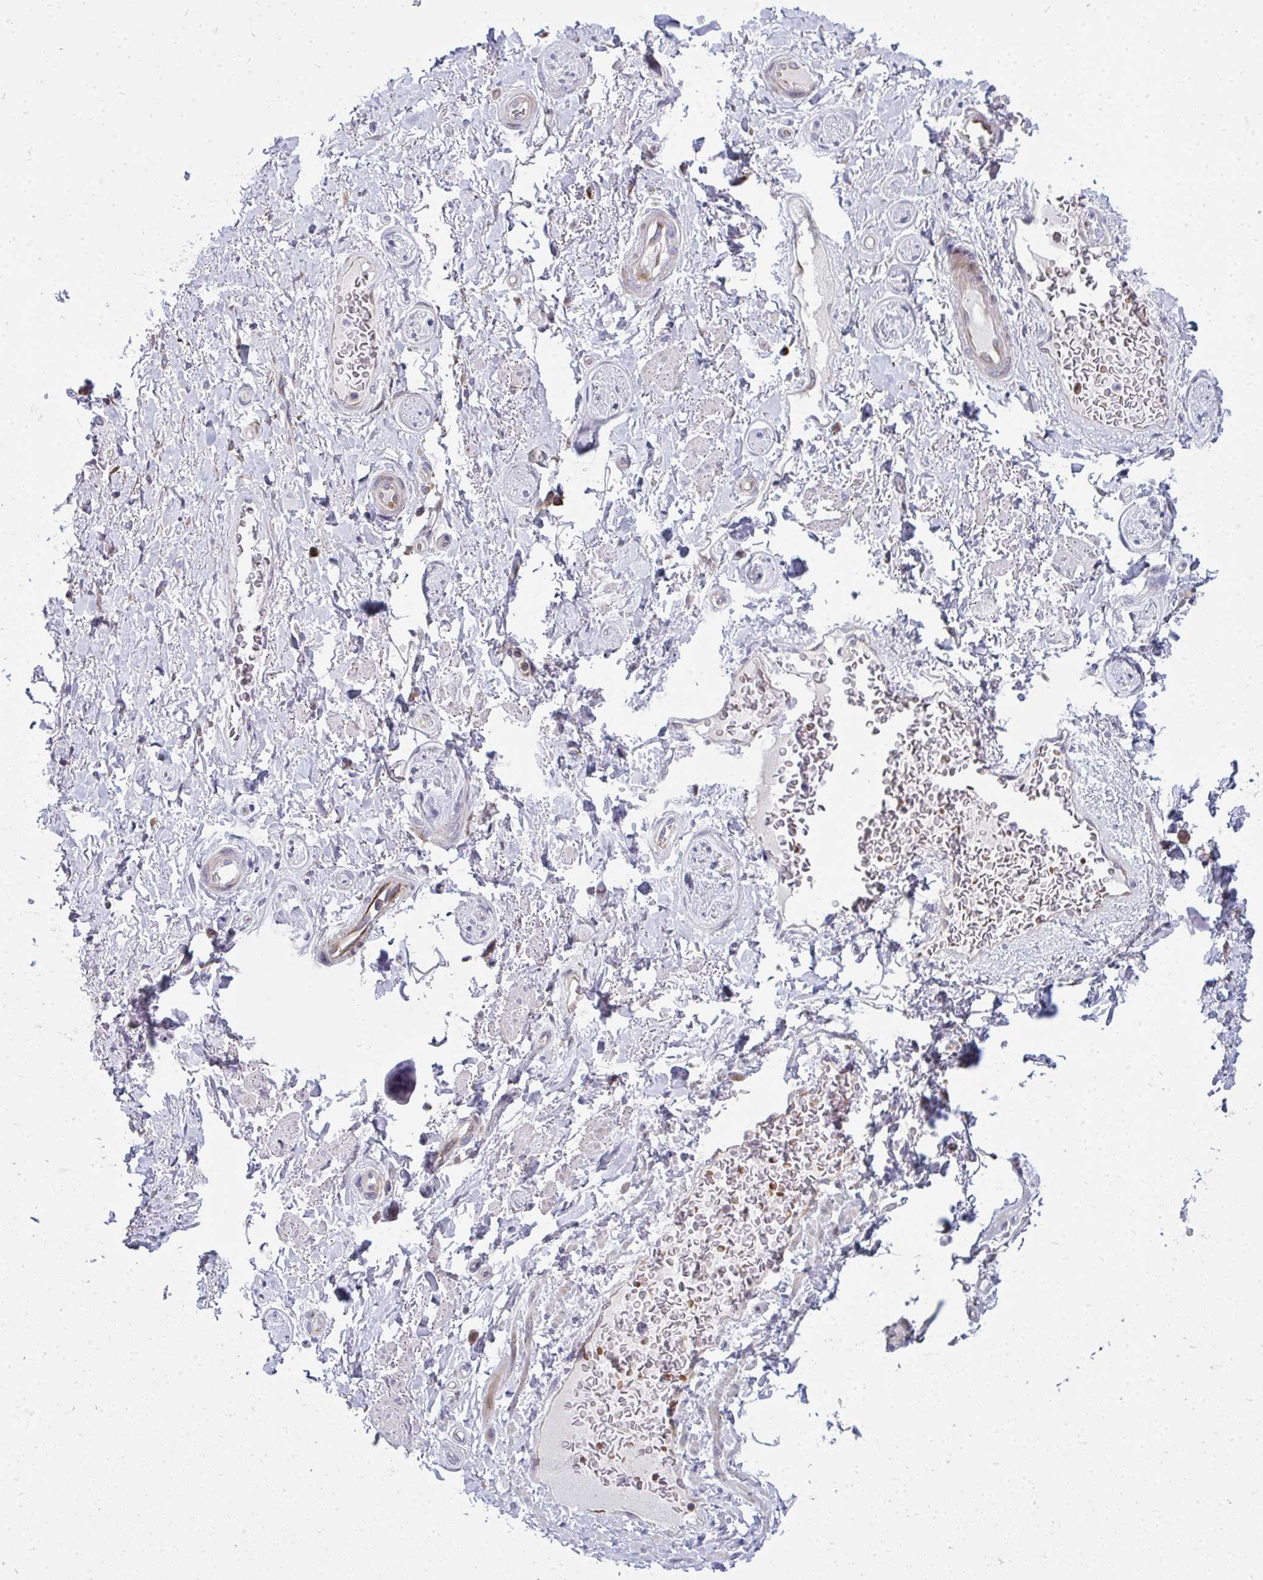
{"staining": {"intensity": "negative", "quantity": "none", "location": "none"}, "tissue": "adipose tissue", "cell_type": "Adipocytes", "image_type": "normal", "snomed": [{"axis": "morphology", "description": "Normal tissue, NOS"}, {"axis": "topography", "description": "Peripheral nerve tissue"}], "caption": "IHC of benign human adipose tissue reveals no positivity in adipocytes. (Stains: DAB immunohistochemistry with hematoxylin counter stain, Microscopy: brightfield microscopy at high magnification).", "gene": "GFPT2", "patient": {"sex": "male", "age": 51}}